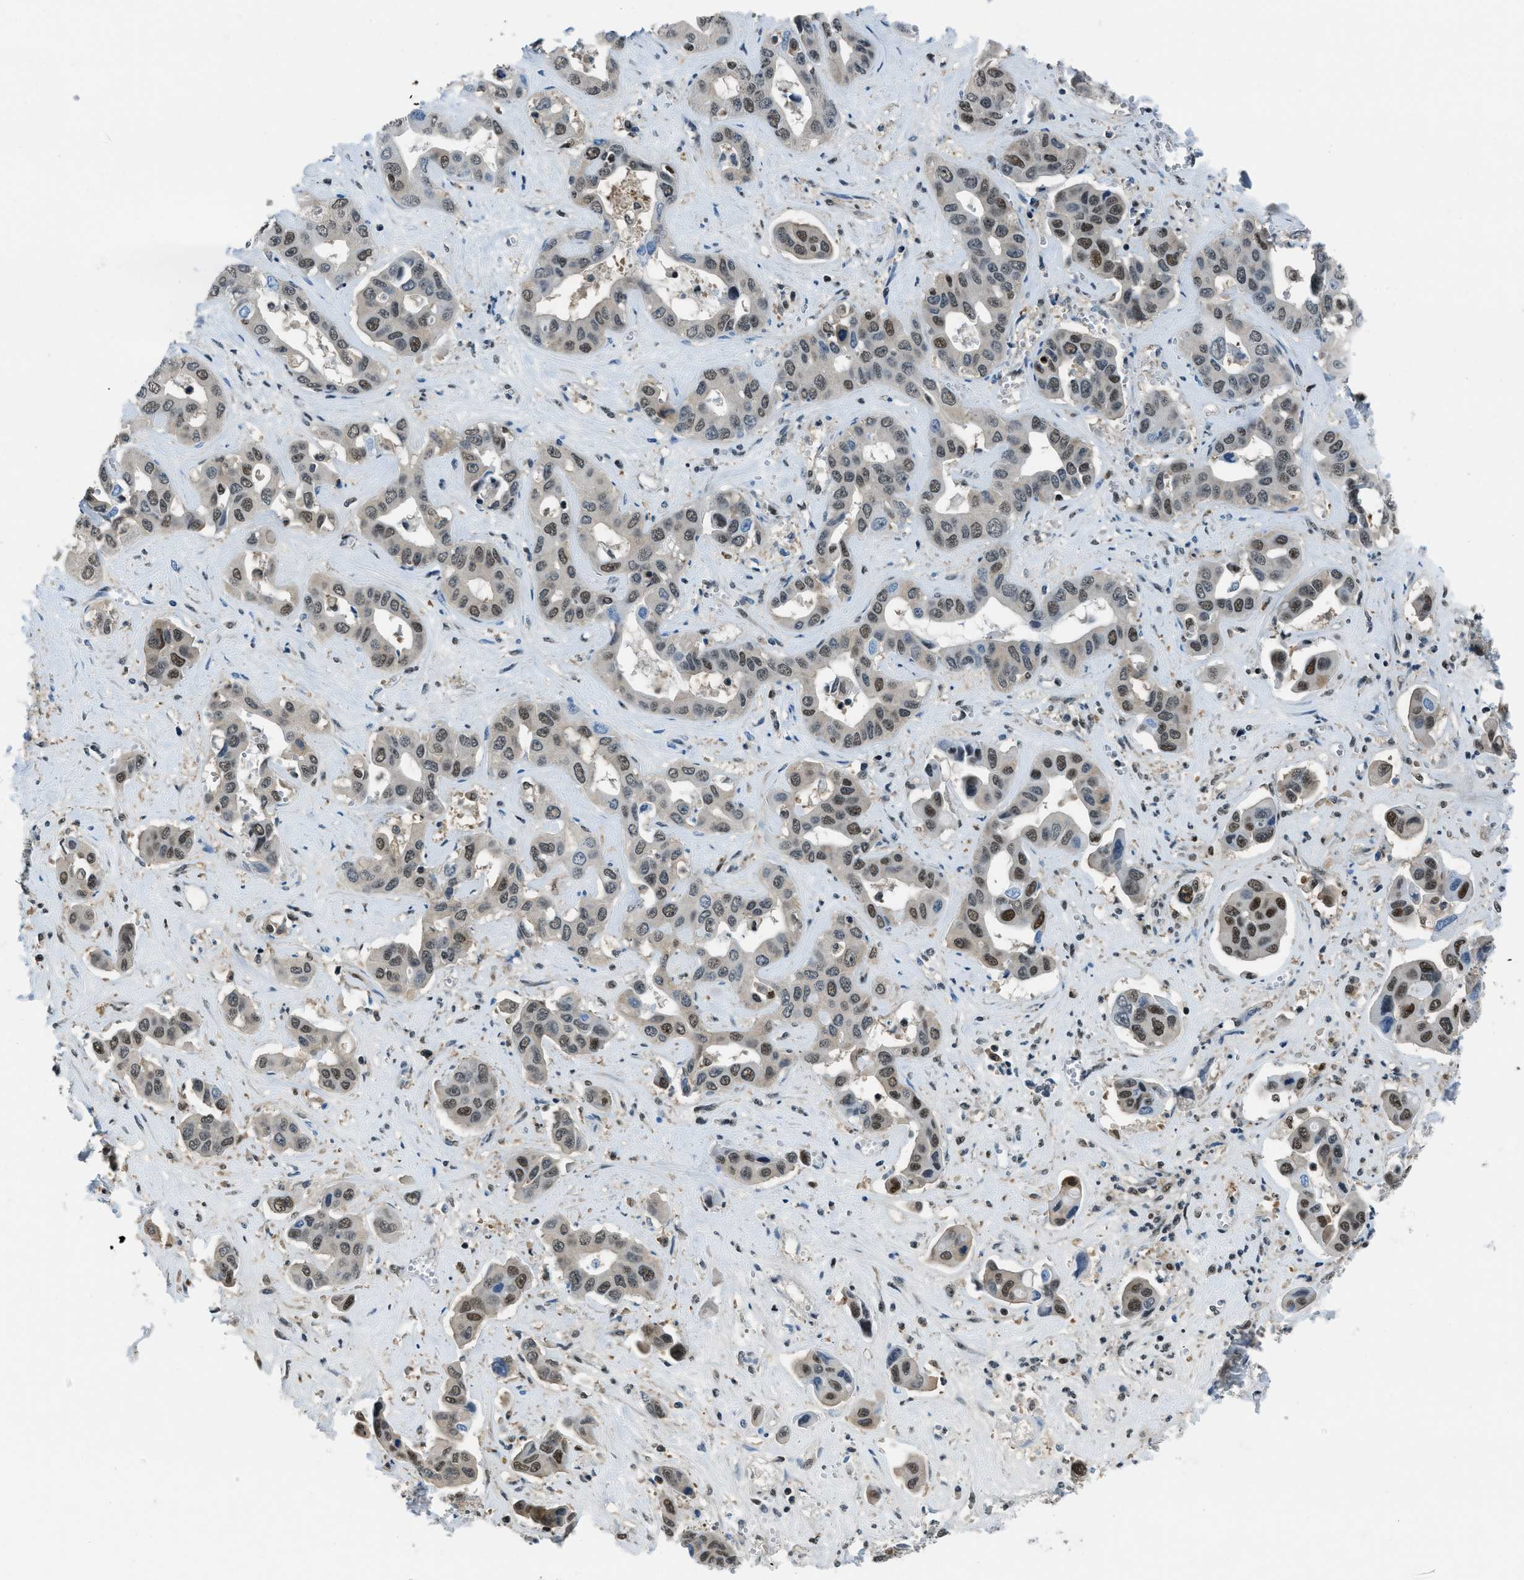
{"staining": {"intensity": "moderate", "quantity": "25%-75%", "location": "nuclear"}, "tissue": "liver cancer", "cell_type": "Tumor cells", "image_type": "cancer", "snomed": [{"axis": "morphology", "description": "Cholangiocarcinoma"}, {"axis": "topography", "description": "Liver"}], "caption": "DAB immunohistochemical staining of liver cancer (cholangiocarcinoma) displays moderate nuclear protein positivity in about 25%-75% of tumor cells.", "gene": "OGFR", "patient": {"sex": "female", "age": 52}}